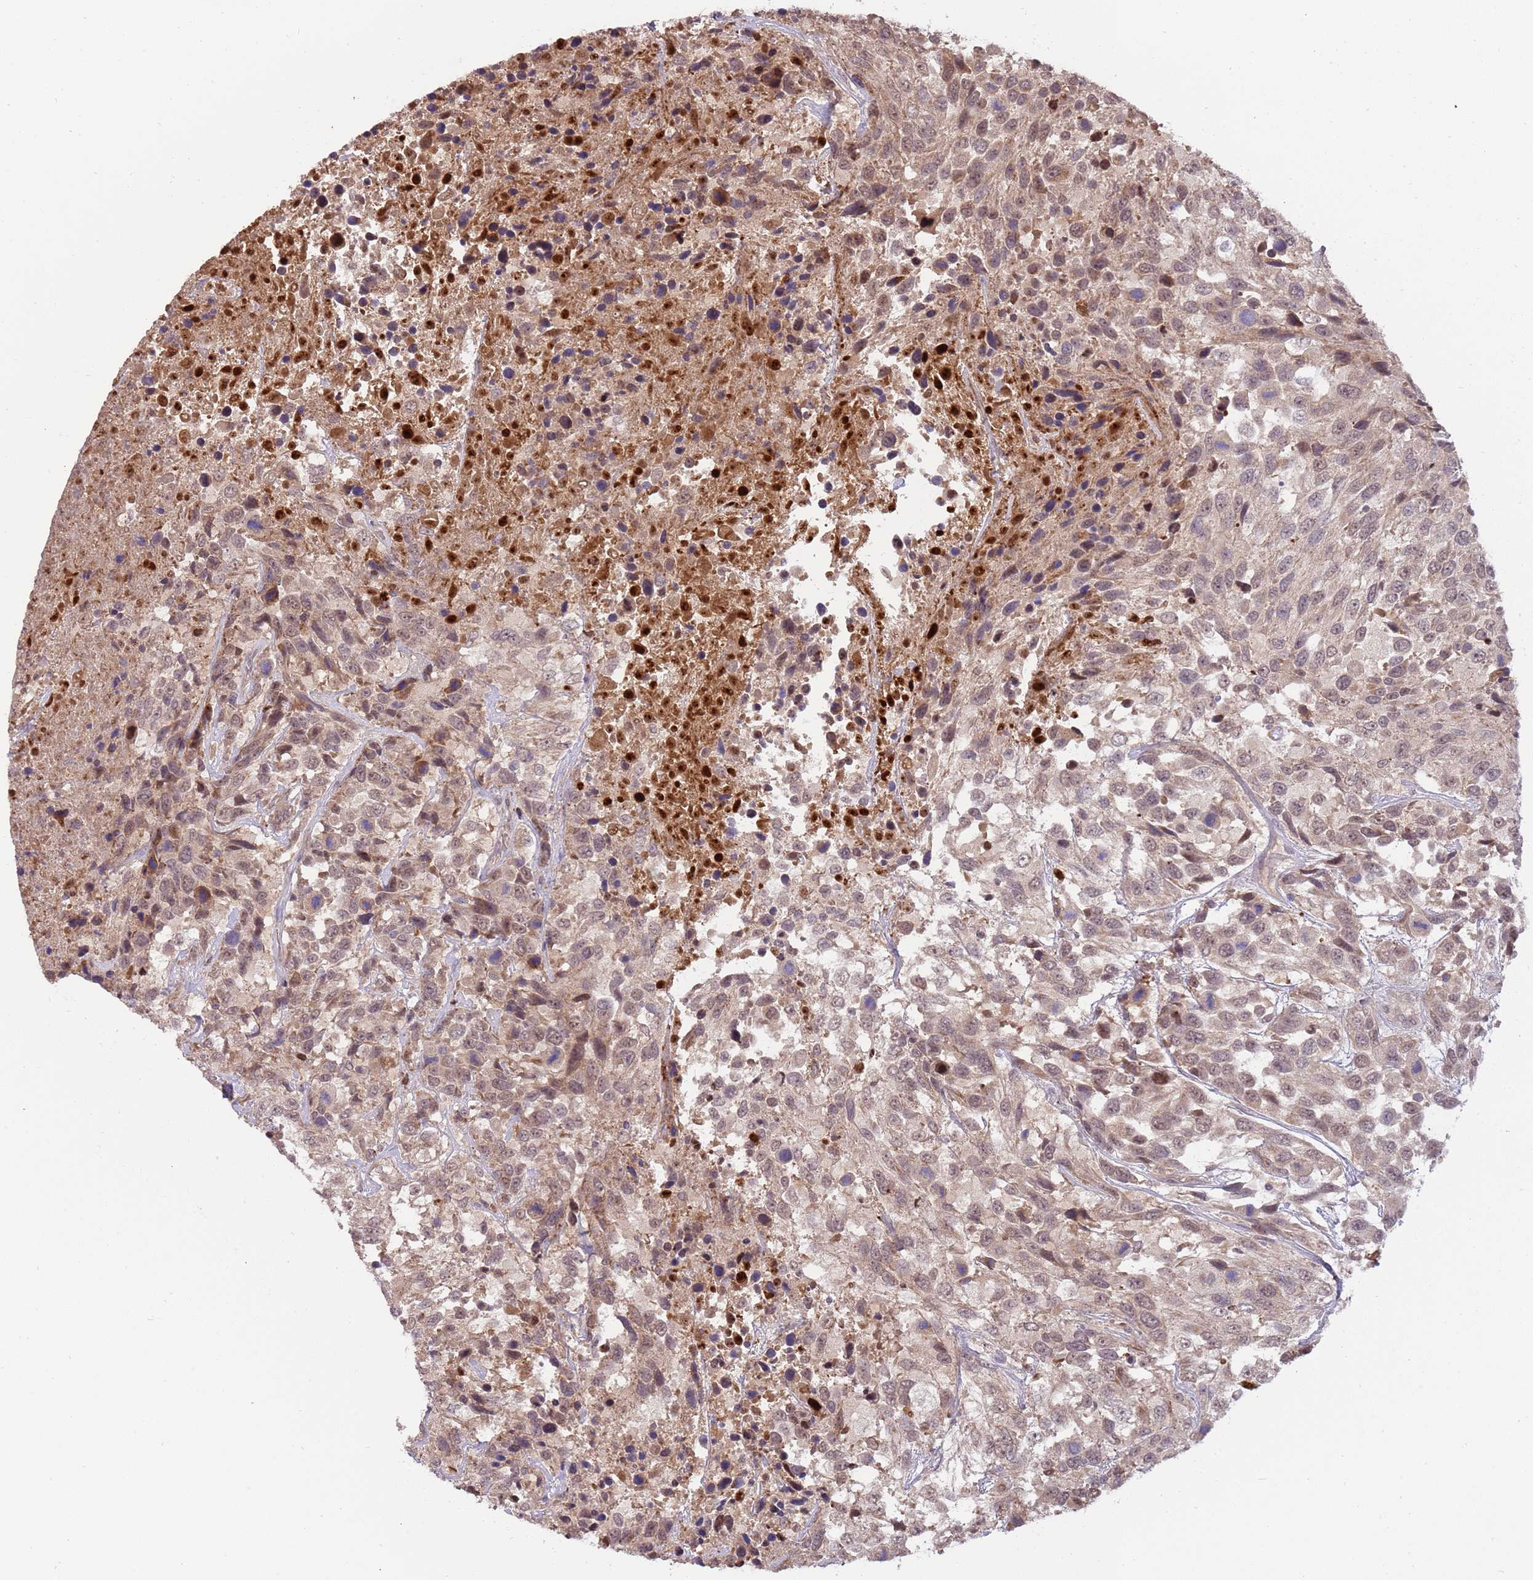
{"staining": {"intensity": "weak", "quantity": ">75%", "location": "cytoplasmic/membranous,nuclear"}, "tissue": "urothelial cancer", "cell_type": "Tumor cells", "image_type": "cancer", "snomed": [{"axis": "morphology", "description": "Urothelial carcinoma, High grade"}, {"axis": "topography", "description": "Urinary bladder"}], "caption": "High-grade urothelial carcinoma was stained to show a protein in brown. There is low levels of weak cytoplasmic/membranous and nuclear staining in about >75% of tumor cells. (brown staining indicates protein expression, while blue staining denotes nuclei).", "gene": "NBPF6", "patient": {"sex": "female", "age": 70}}